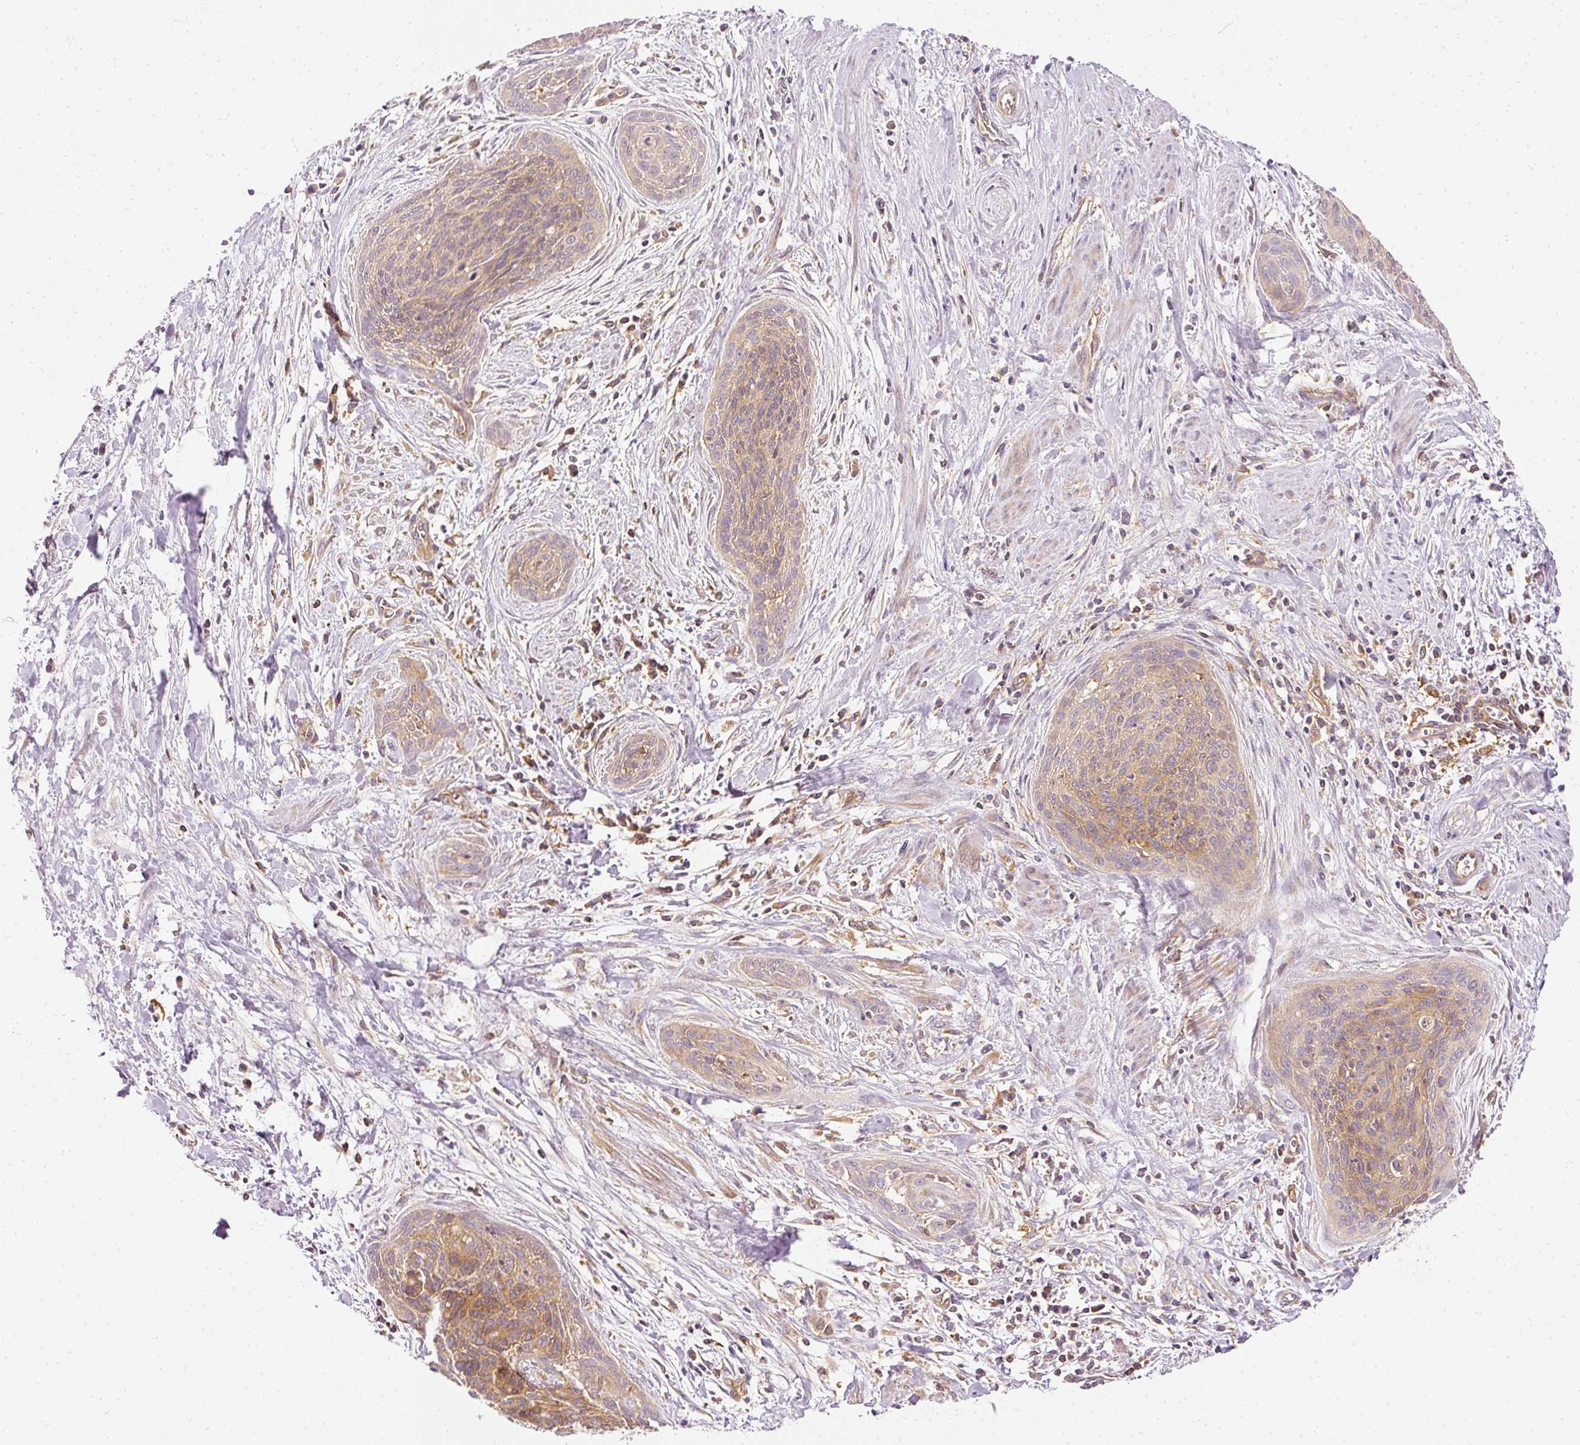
{"staining": {"intensity": "weak", "quantity": ">75%", "location": "cytoplasmic/membranous"}, "tissue": "cervical cancer", "cell_type": "Tumor cells", "image_type": "cancer", "snomed": [{"axis": "morphology", "description": "Squamous cell carcinoma, NOS"}, {"axis": "topography", "description": "Cervix"}], "caption": "Tumor cells demonstrate low levels of weak cytoplasmic/membranous positivity in about >75% of cells in squamous cell carcinoma (cervical). Nuclei are stained in blue.", "gene": "ARMH3", "patient": {"sex": "female", "age": 55}}